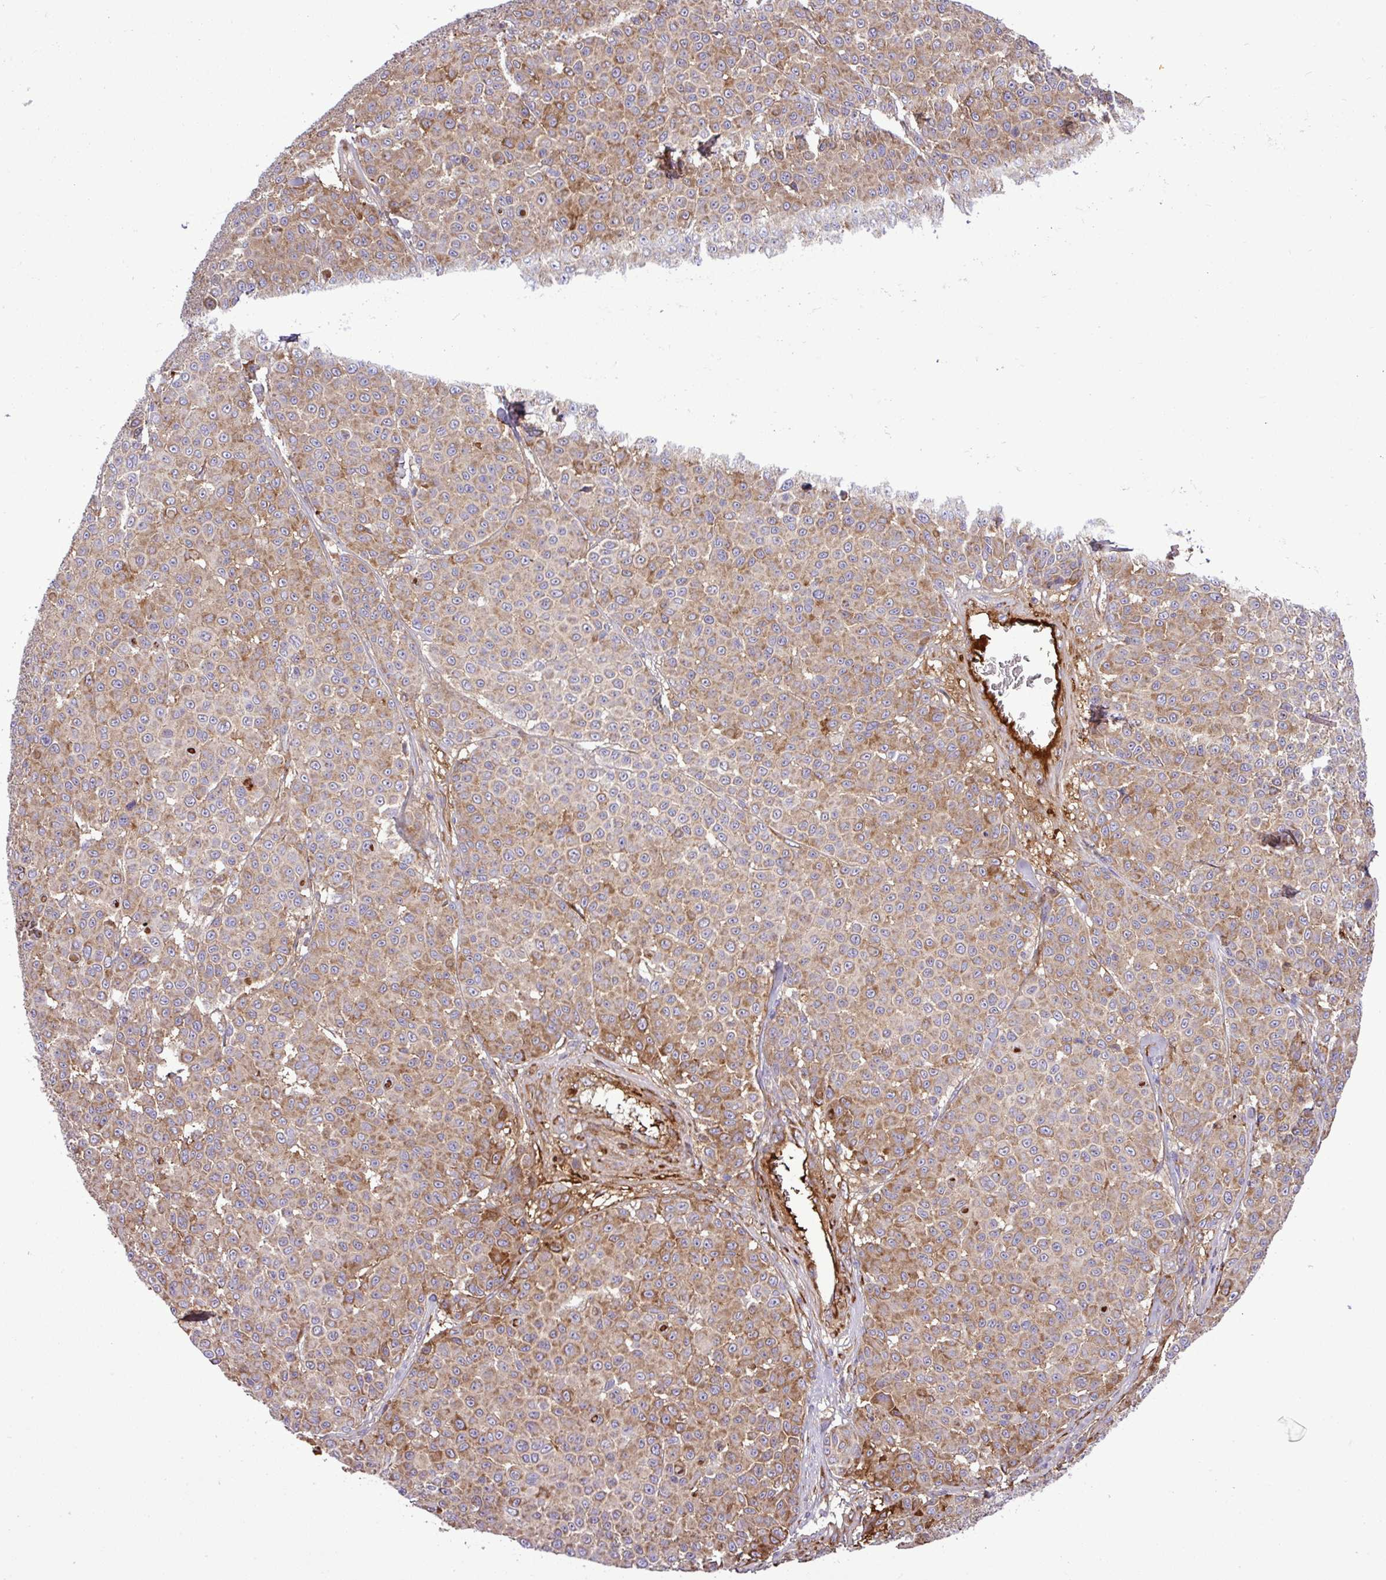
{"staining": {"intensity": "moderate", "quantity": ">75%", "location": "cytoplasmic/membranous"}, "tissue": "melanoma", "cell_type": "Tumor cells", "image_type": "cancer", "snomed": [{"axis": "morphology", "description": "Malignant melanoma, NOS"}, {"axis": "topography", "description": "Skin"}], "caption": "Protein positivity by immunohistochemistry (IHC) exhibits moderate cytoplasmic/membranous expression in approximately >75% of tumor cells in melanoma.", "gene": "CWH43", "patient": {"sex": "male", "age": 46}}